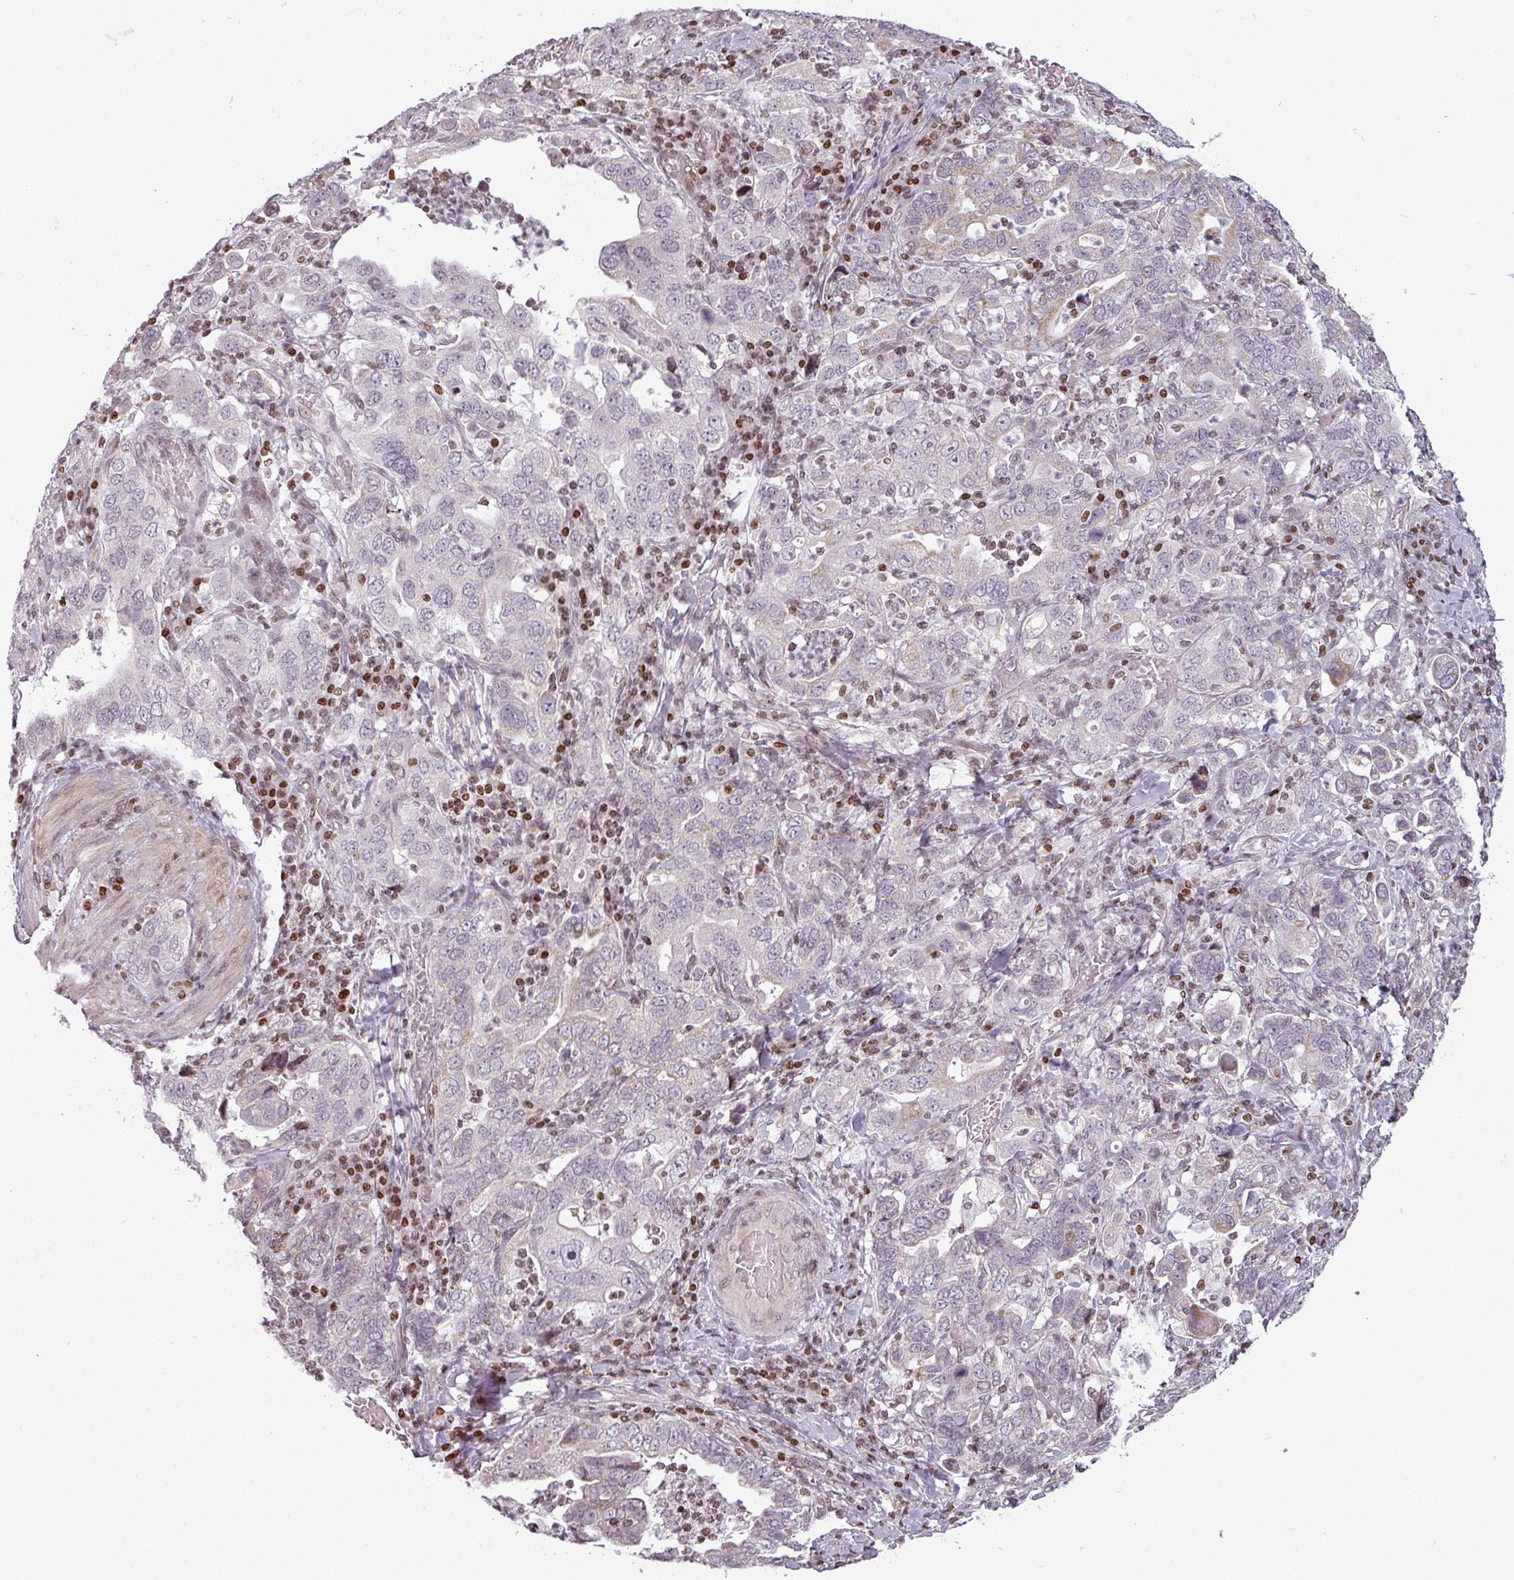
{"staining": {"intensity": "negative", "quantity": "none", "location": "none"}, "tissue": "stomach cancer", "cell_type": "Tumor cells", "image_type": "cancer", "snomed": [{"axis": "morphology", "description": "Adenocarcinoma, NOS"}, {"axis": "topography", "description": "Stomach, upper"}], "caption": "Immunohistochemistry (IHC) histopathology image of neoplastic tissue: stomach cancer stained with DAB (3,3'-diaminobenzidine) demonstrates no significant protein staining in tumor cells.", "gene": "NCOR1", "patient": {"sex": "male", "age": 62}}